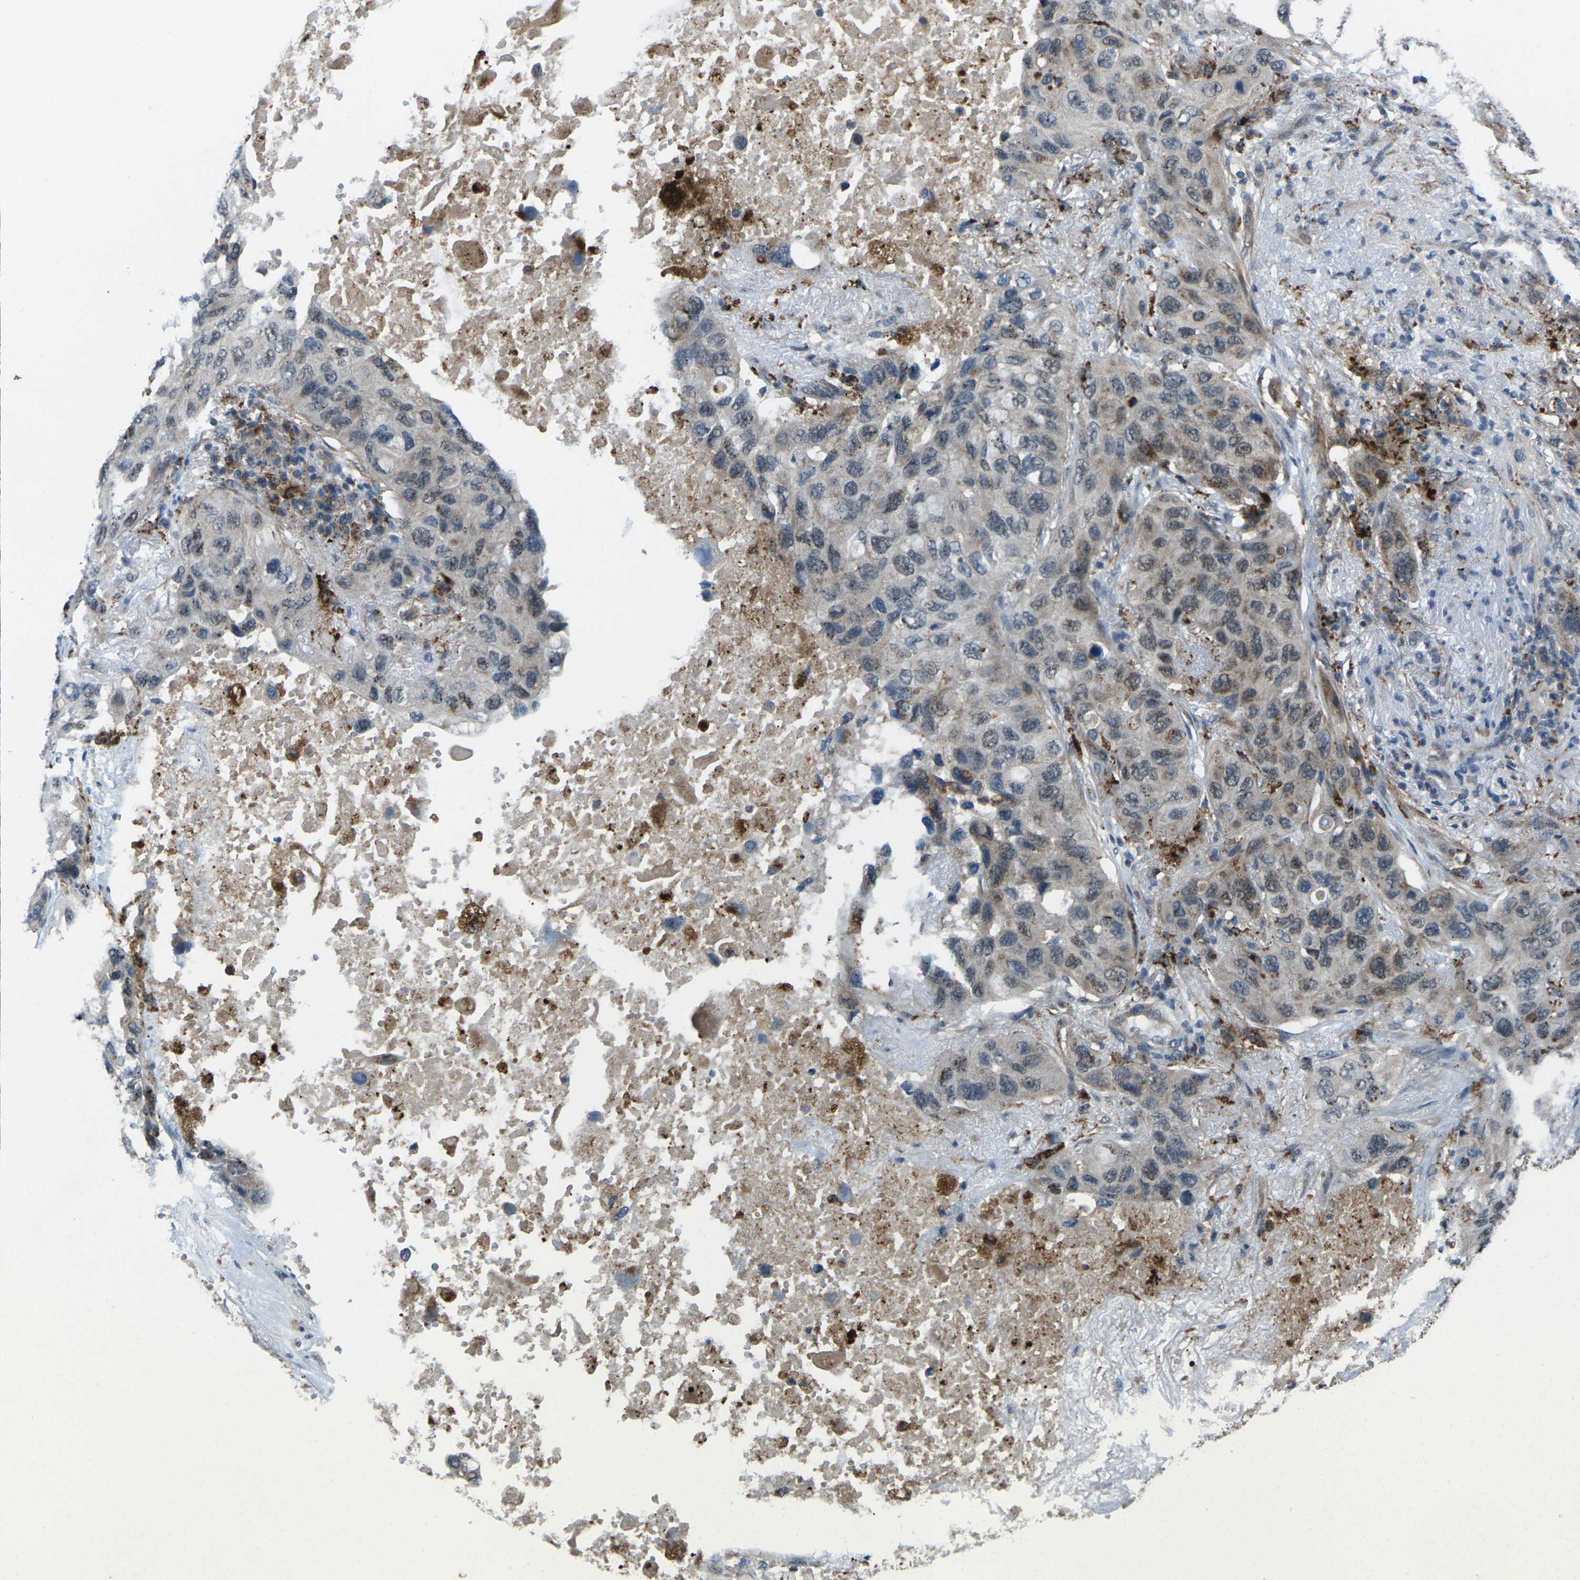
{"staining": {"intensity": "weak", "quantity": "<25%", "location": "cytoplasmic/membranous"}, "tissue": "lung cancer", "cell_type": "Tumor cells", "image_type": "cancer", "snomed": [{"axis": "morphology", "description": "Squamous cell carcinoma, NOS"}, {"axis": "topography", "description": "Lung"}], "caption": "Tumor cells show no significant staining in squamous cell carcinoma (lung).", "gene": "SLC31A2", "patient": {"sex": "female", "age": 73}}